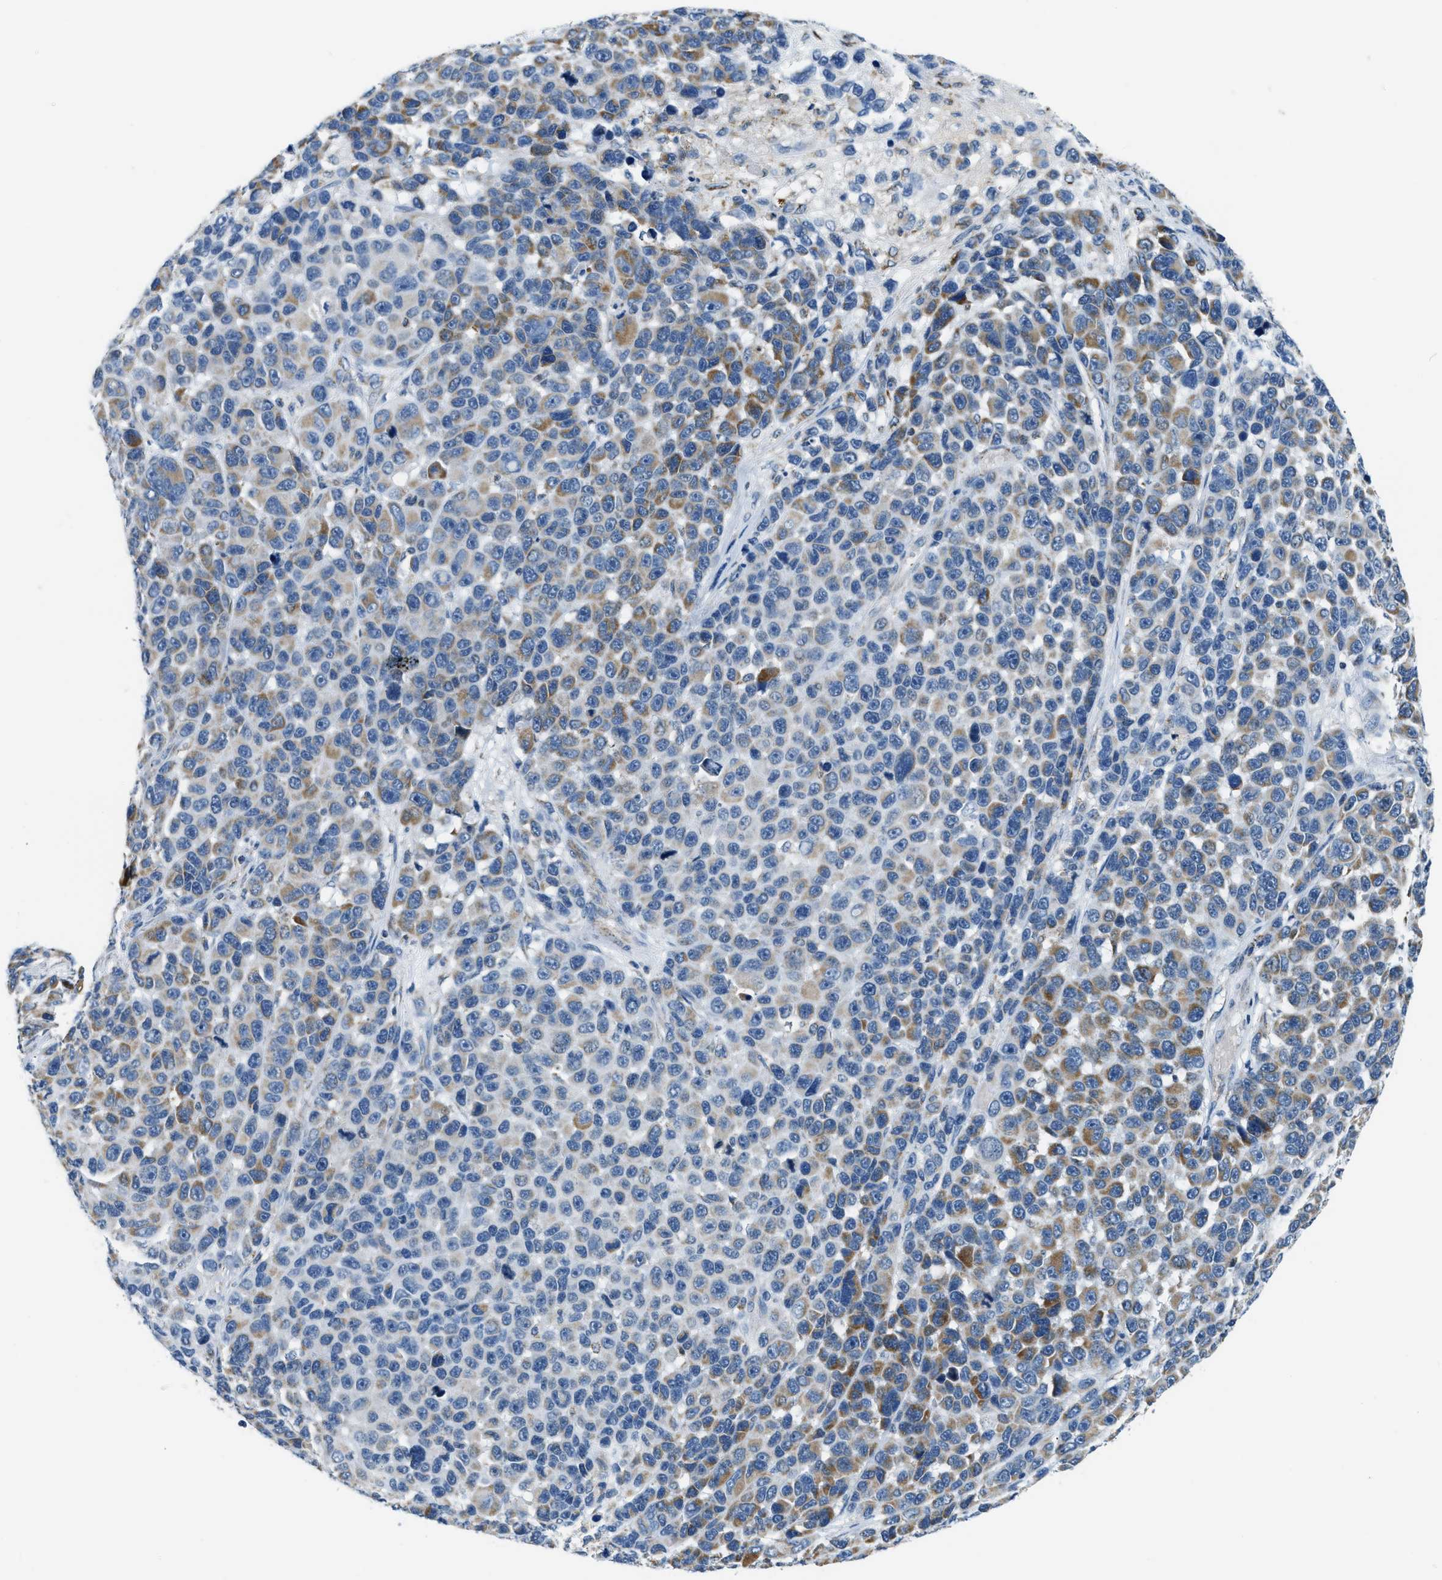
{"staining": {"intensity": "moderate", "quantity": "25%-75%", "location": "cytoplasmic/membranous"}, "tissue": "melanoma", "cell_type": "Tumor cells", "image_type": "cancer", "snomed": [{"axis": "morphology", "description": "Malignant melanoma, NOS"}, {"axis": "topography", "description": "Skin"}], "caption": "Human malignant melanoma stained with a brown dye shows moderate cytoplasmic/membranous positive positivity in approximately 25%-75% of tumor cells.", "gene": "ACADVL", "patient": {"sex": "male", "age": 53}}